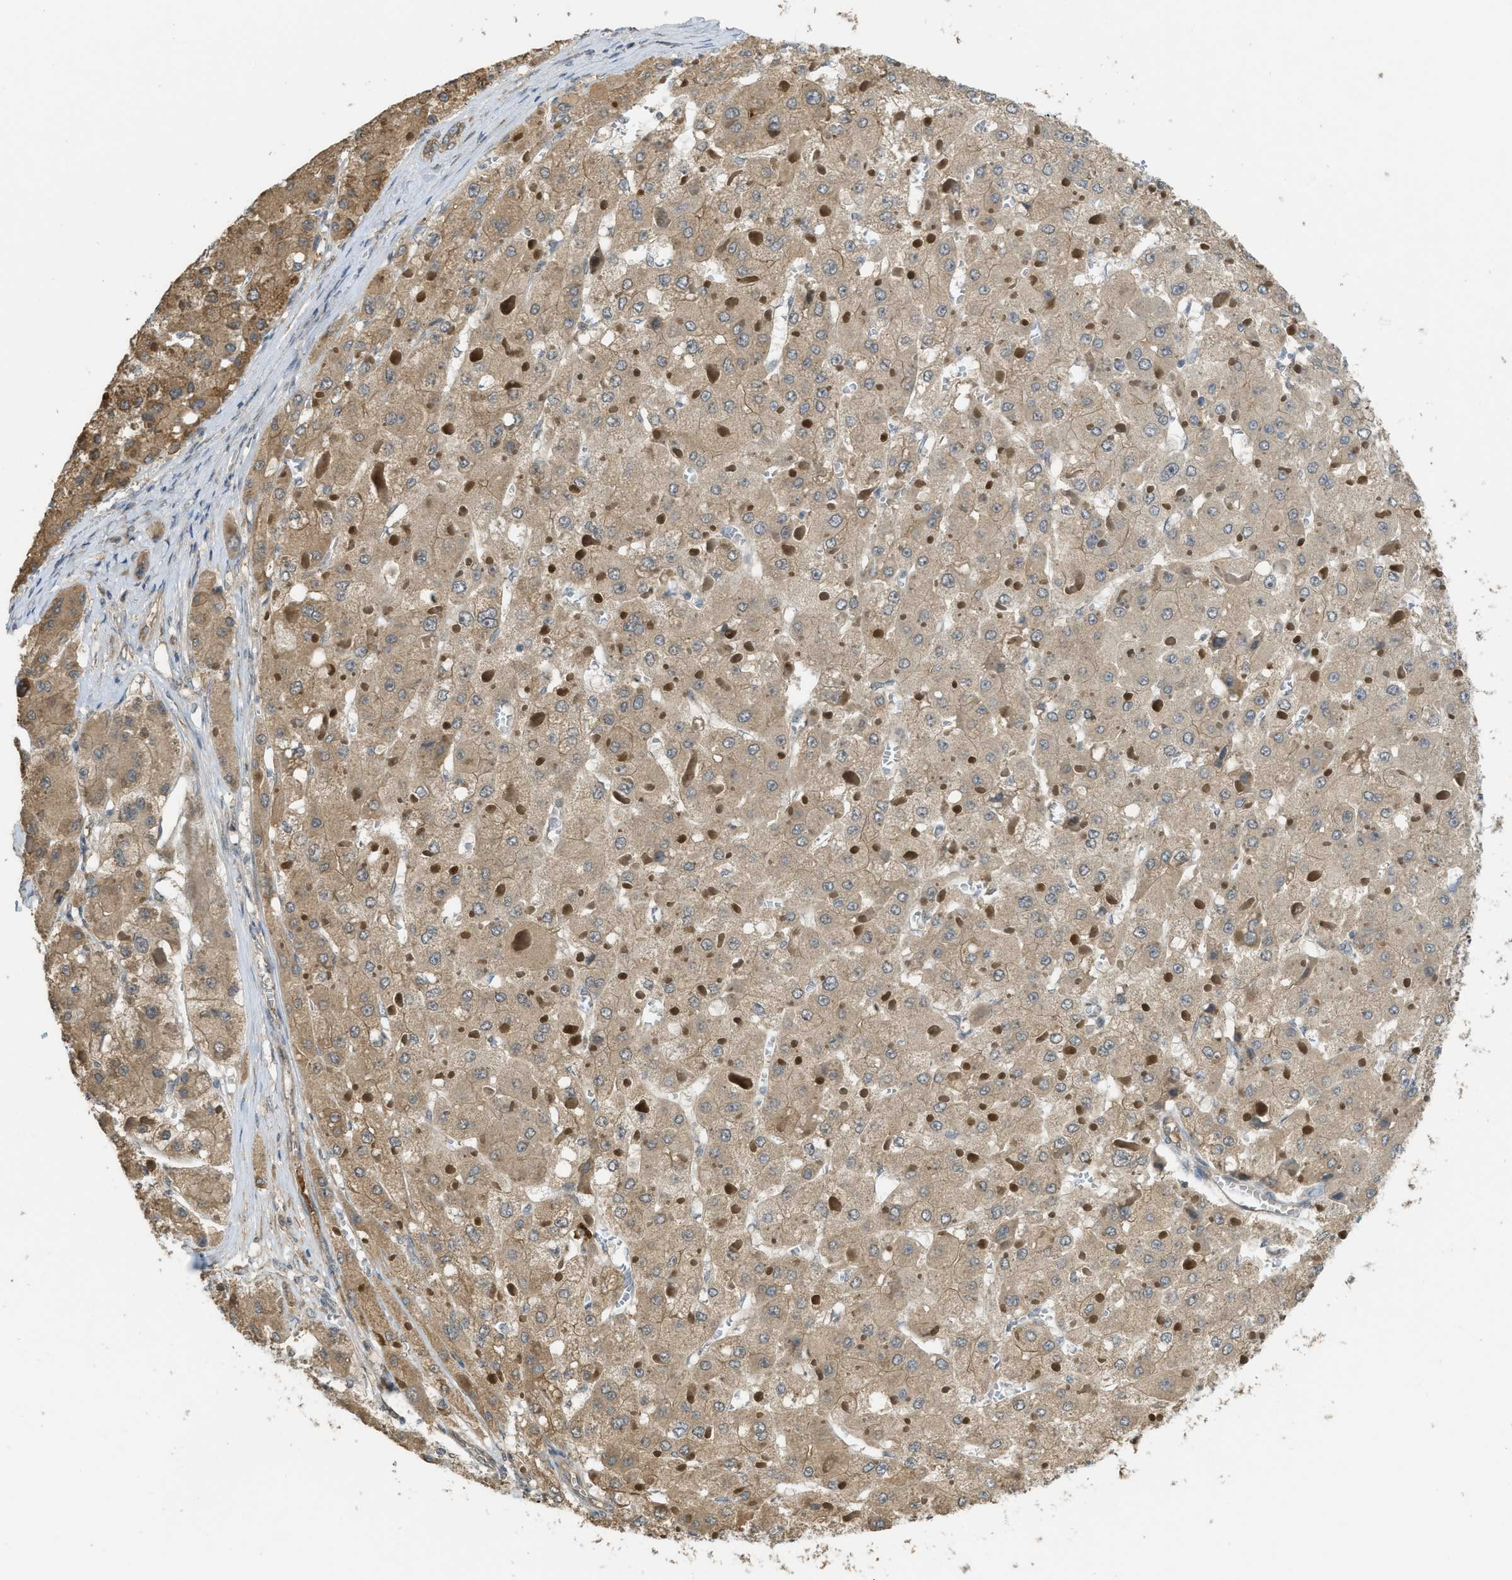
{"staining": {"intensity": "weak", "quantity": ">75%", "location": "cytoplasmic/membranous"}, "tissue": "liver cancer", "cell_type": "Tumor cells", "image_type": "cancer", "snomed": [{"axis": "morphology", "description": "Carcinoma, Hepatocellular, NOS"}, {"axis": "topography", "description": "Liver"}], "caption": "Immunohistochemical staining of human liver hepatocellular carcinoma demonstrates low levels of weak cytoplasmic/membranous staining in approximately >75% of tumor cells.", "gene": "IGF2BP2", "patient": {"sex": "female", "age": 73}}